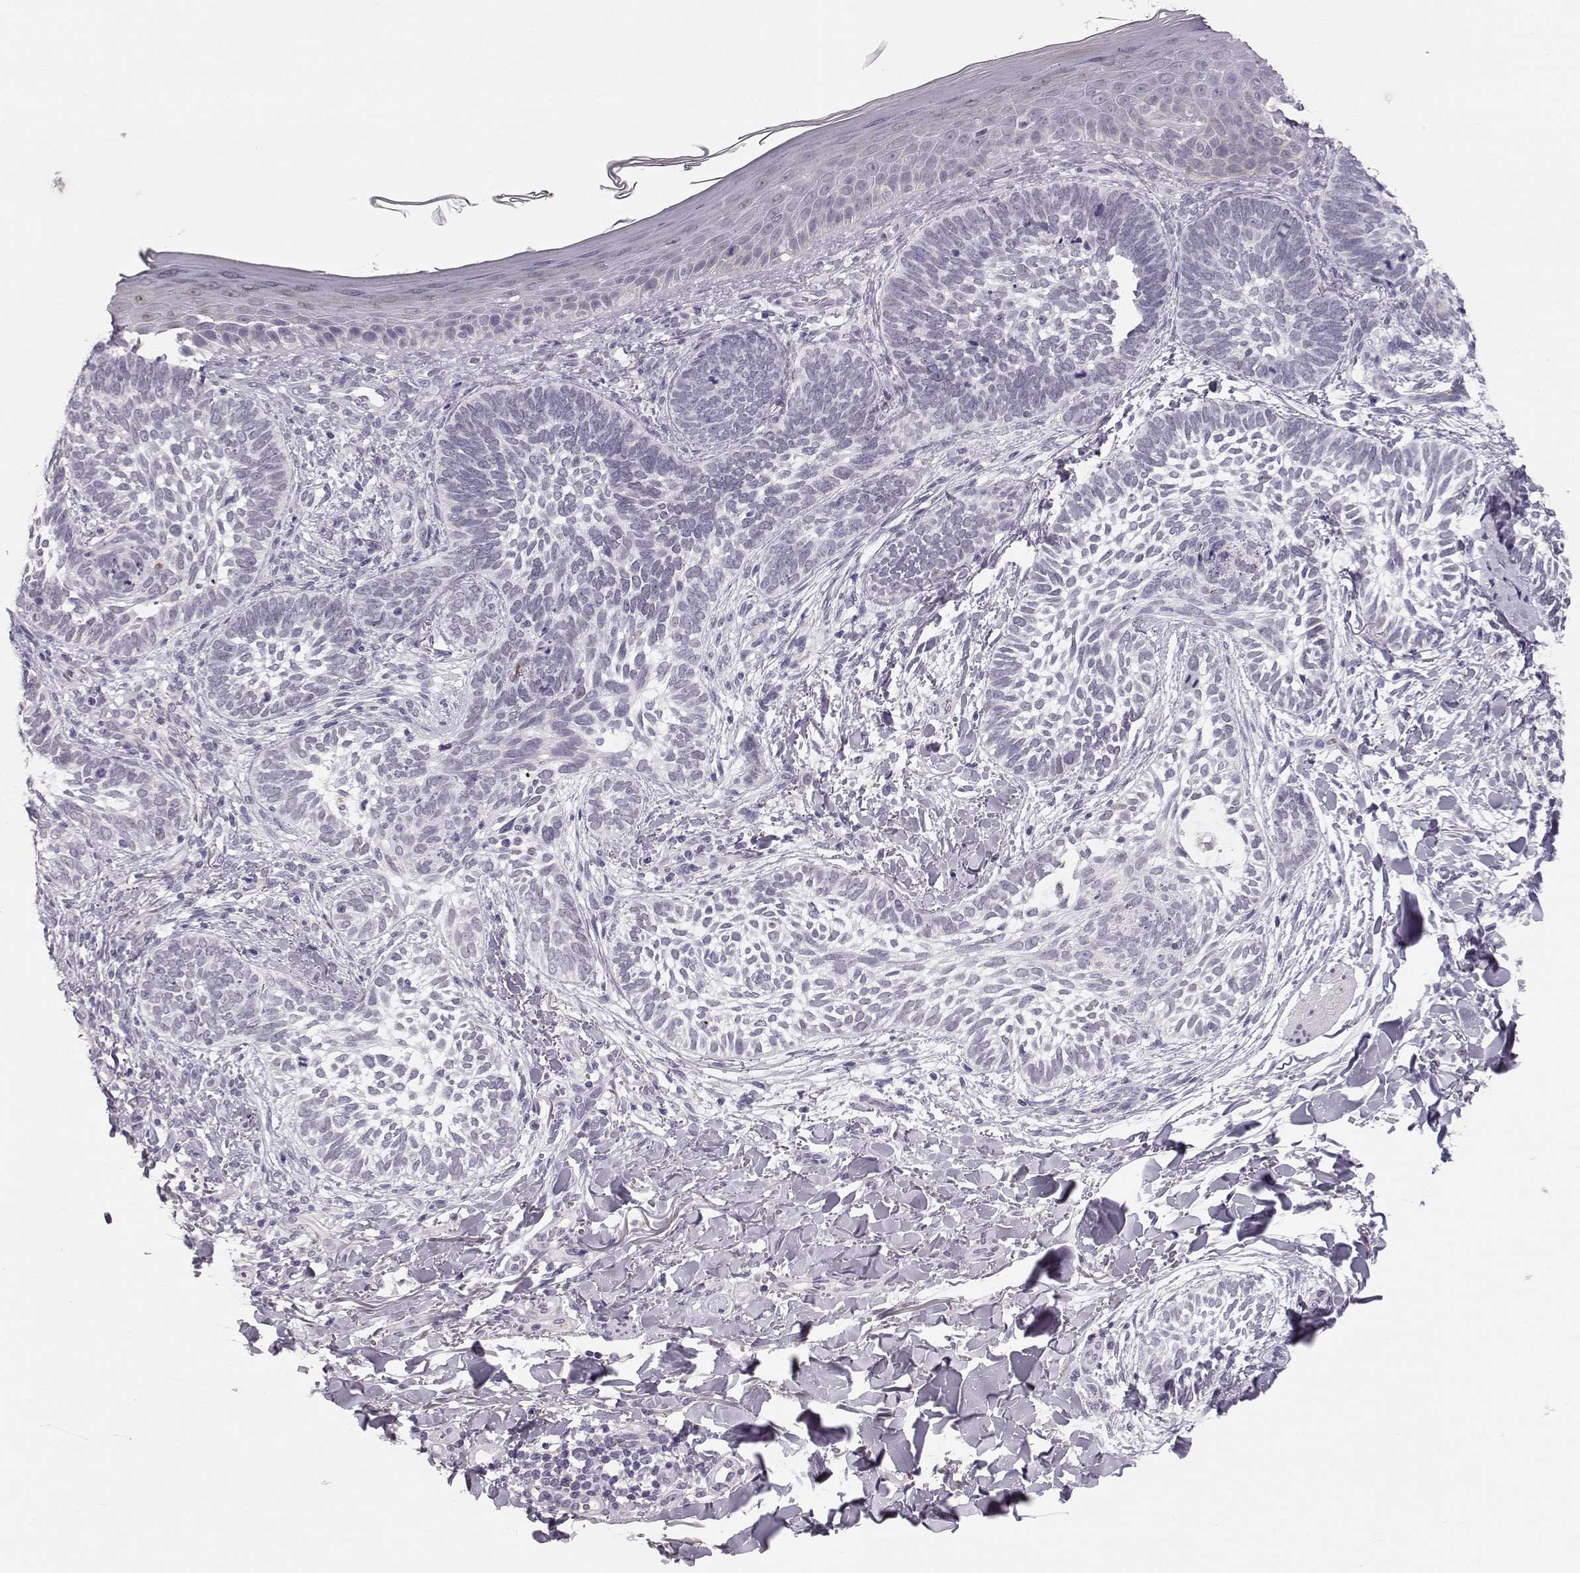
{"staining": {"intensity": "negative", "quantity": "none", "location": "none"}, "tissue": "skin cancer", "cell_type": "Tumor cells", "image_type": "cancer", "snomed": [{"axis": "morphology", "description": "Normal tissue, NOS"}, {"axis": "morphology", "description": "Basal cell carcinoma"}, {"axis": "topography", "description": "Skin"}], "caption": "Immunohistochemical staining of human skin cancer (basal cell carcinoma) reveals no significant expression in tumor cells.", "gene": "POU1F1", "patient": {"sex": "male", "age": 46}}